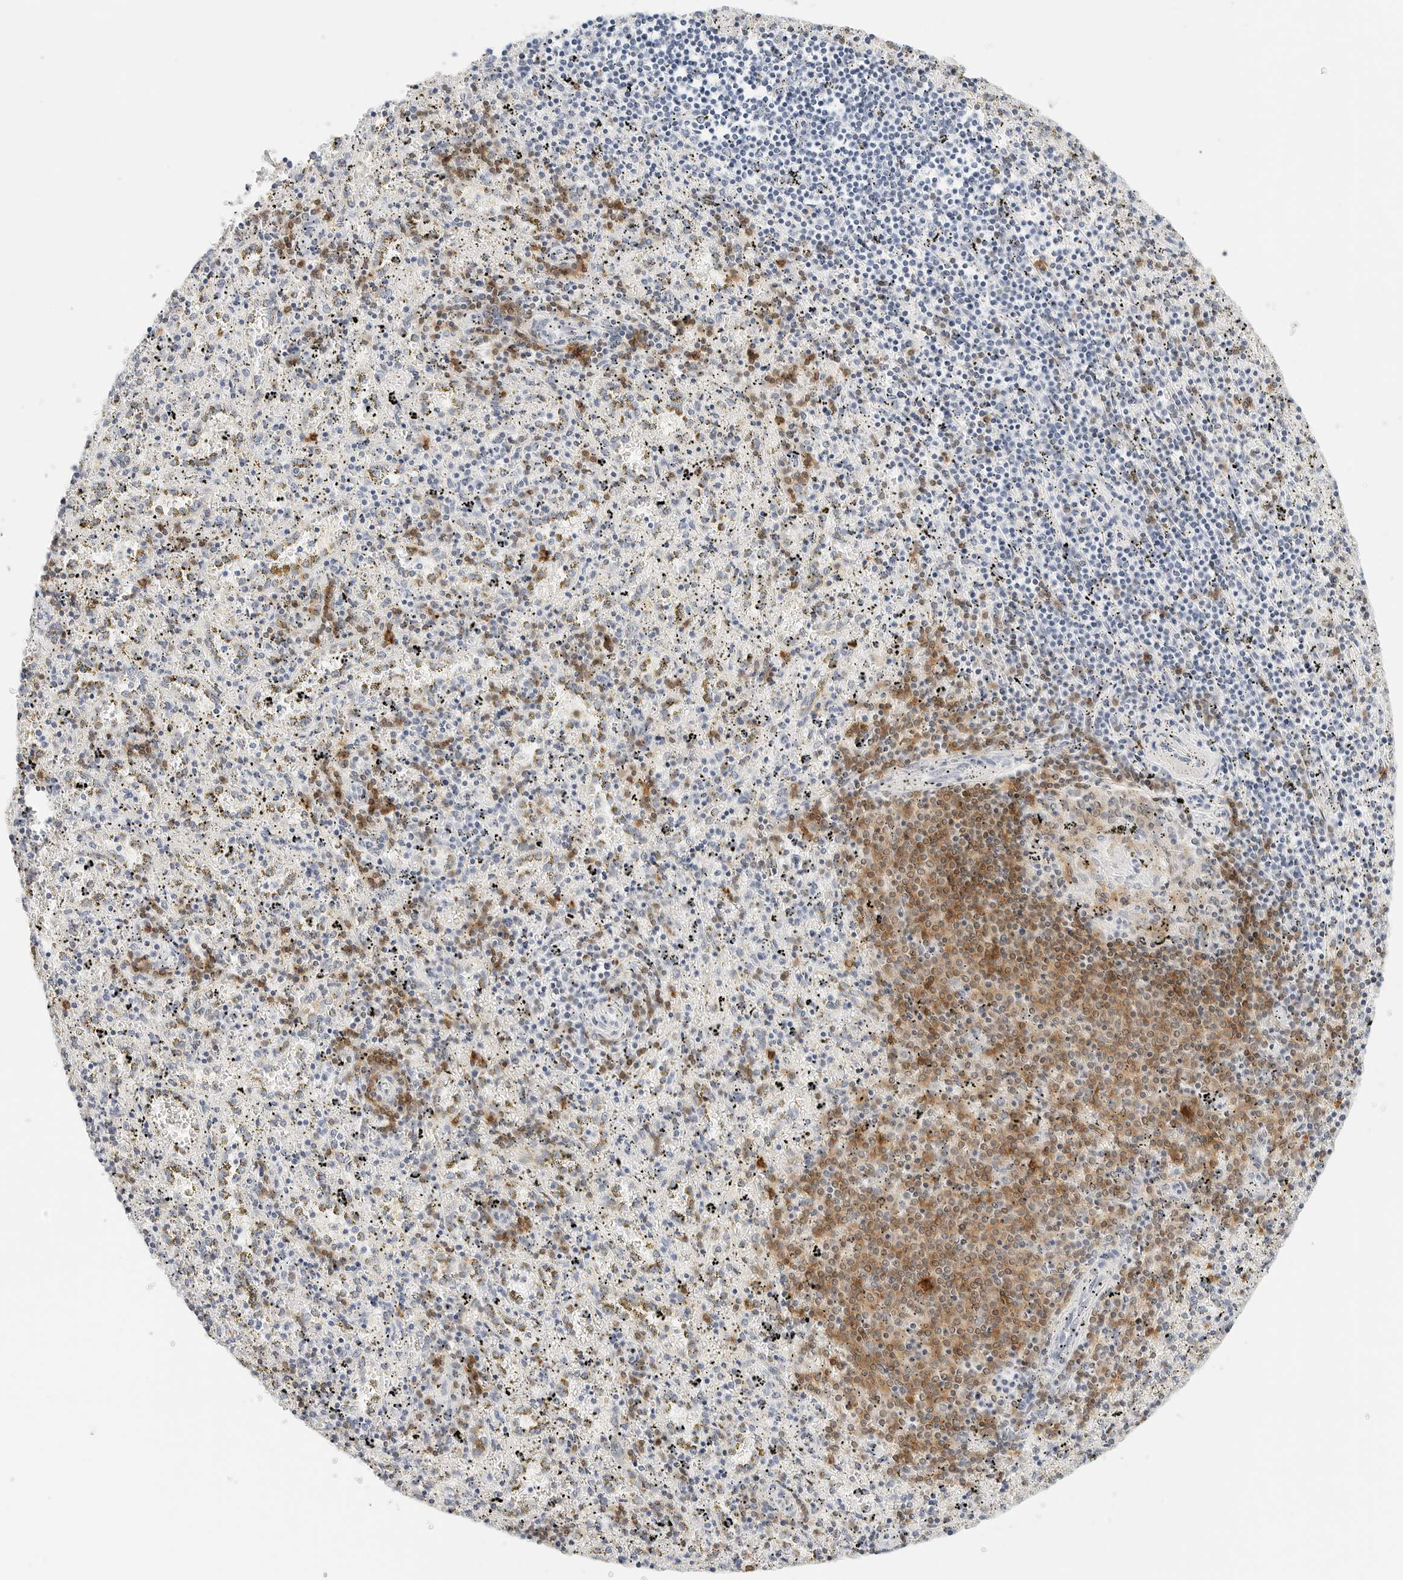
{"staining": {"intensity": "moderate", "quantity": "<25%", "location": "cytoplasmic/membranous,nuclear"}, "tissue": "spleen", "cell_type": "Cells in red pulp", "image_type": "normal", "snomed": [{"axis": "morphology", "description": "Normal tissue, NOS"}, {"axis": "topography", "description": "Spleen"}], "caption": "Immunohistochemistry (IHC) micrograph of normal spleen stained for a protein (brown), which reveals low levels of moderate cytoplasmic/membranous,nuclear positivity in approximately <25% of cells in red pulp.", "gene": "CD22", "patient": {"sex": "male", "age": 11}}